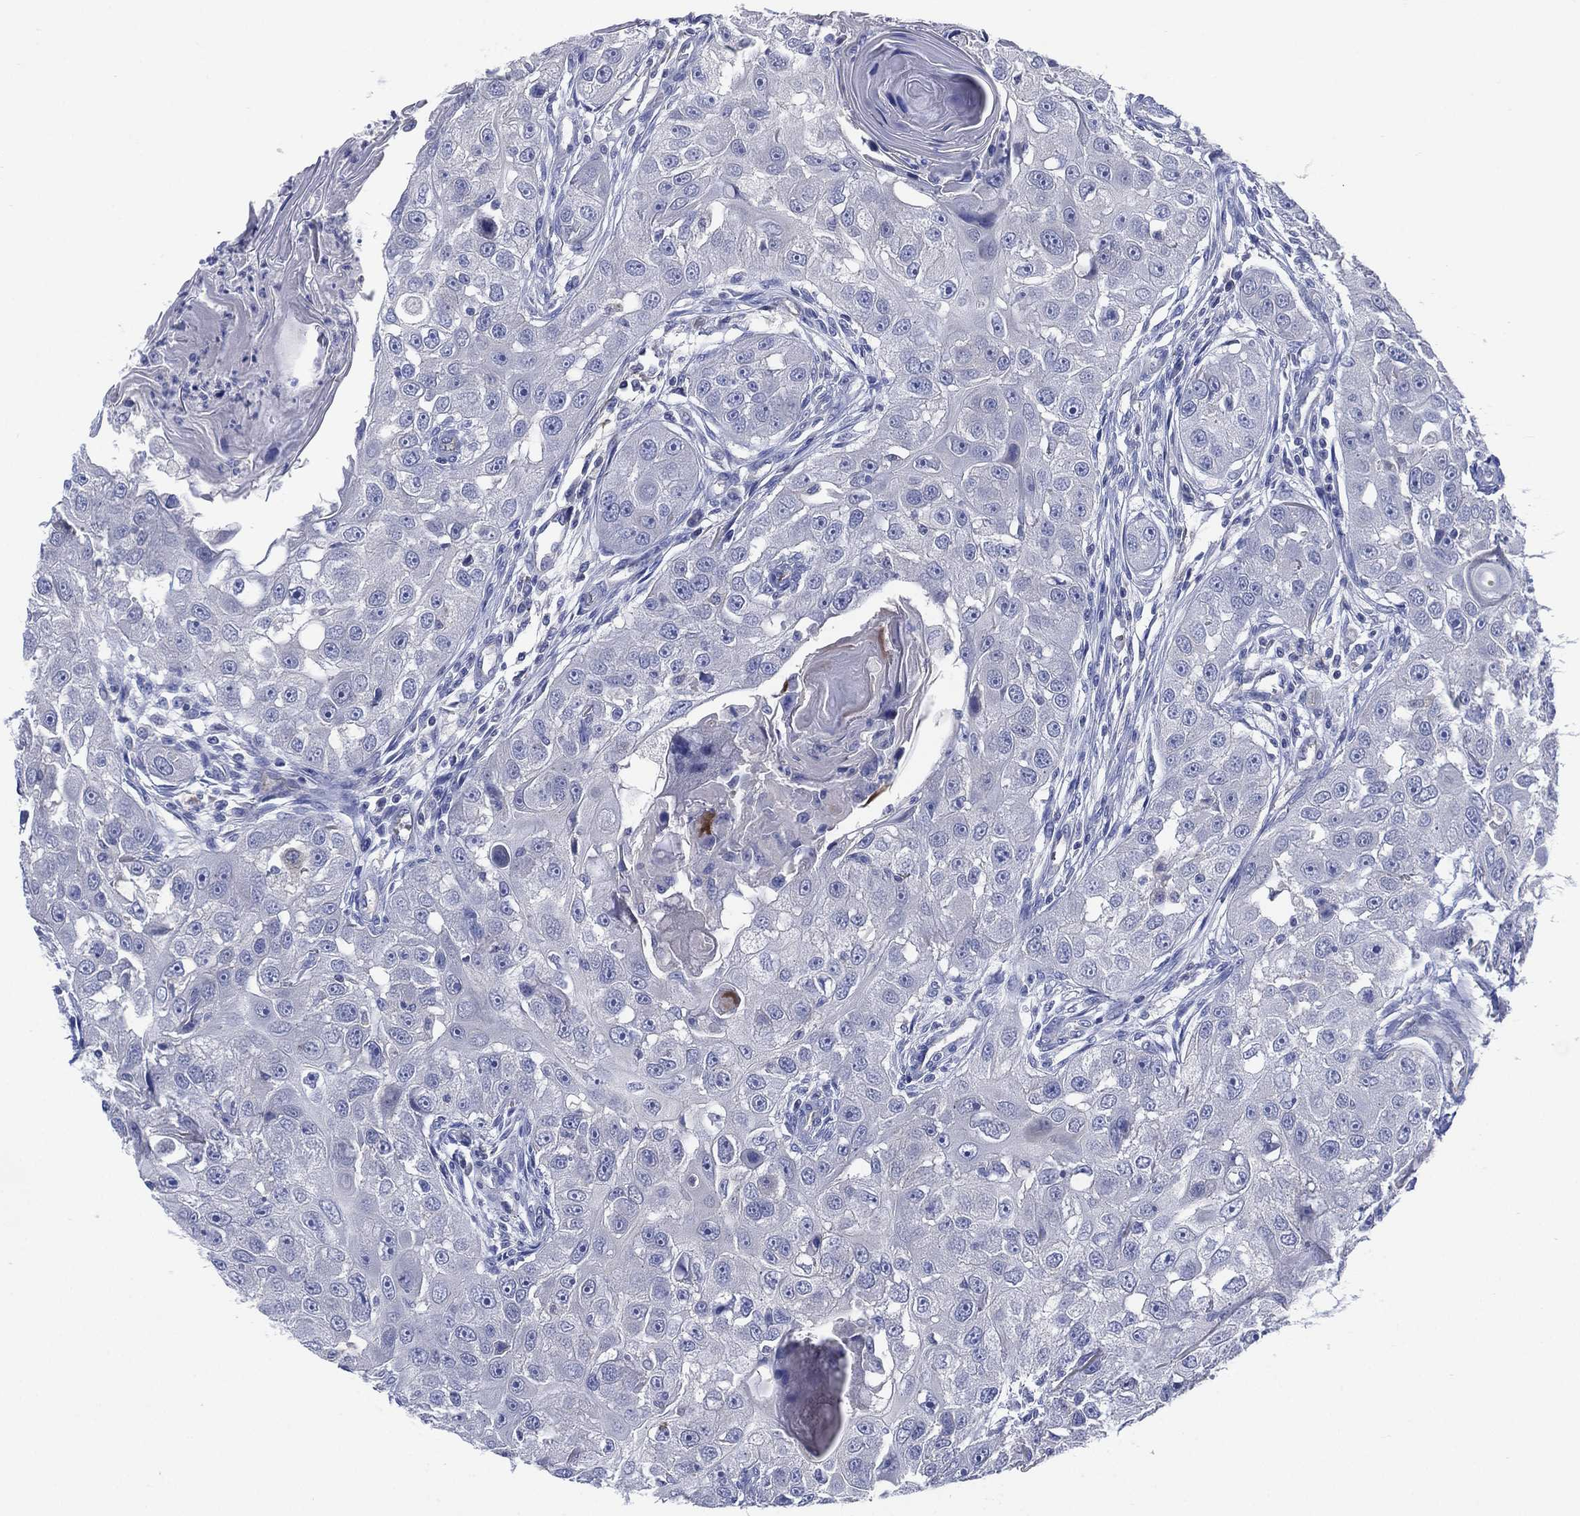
{"staining": {"intensity": "negative", "quantity": "none", "location": "none"}, "tissue": "head and neck cancer", "cell_type": "Tumor cells", "image_type": "cancer", "snomed": [{"axis": "morphology", "description": "Squamous cell carcinoma, NOS"}, {"axis": "topography", "description": "Head-Neck"}], "caption": "Human head and neck cancer stained for a protein using IHC exhibits no expression in tumor cells.", "gene": "C5orf46", "patient": {"sex": "male", "age": 51}}